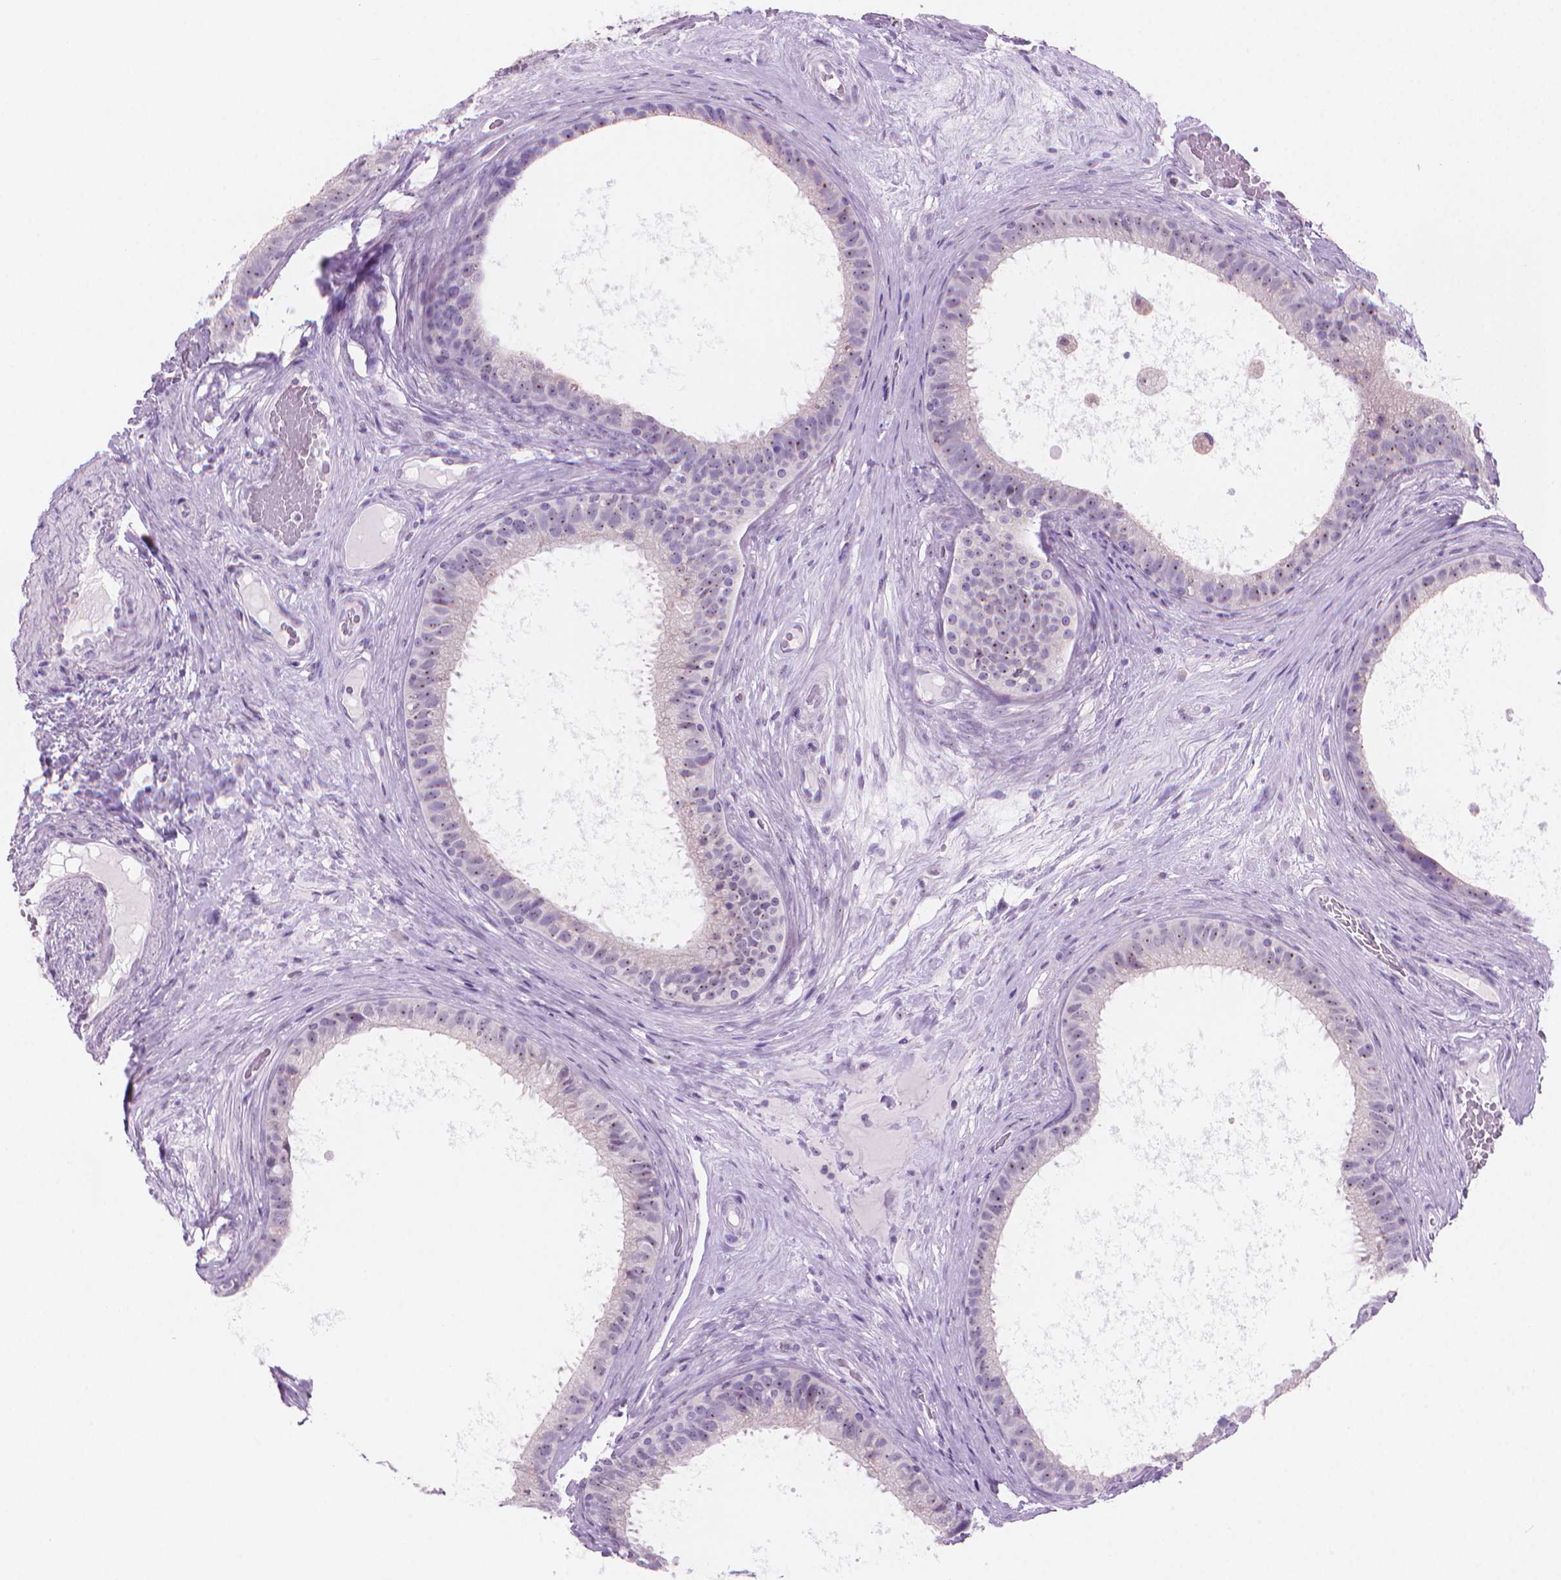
{"staining": {"intensity": "negative", "quantity": "none", "location": "none"}, "tissue": "epididymis", "cell_type": "Glandular cells", "image_type": "normal", "snomed": [{"axis": "morphology", "description": "Normal tissue, NOS"}, {"axis": "topography", "description": "Epididymis"}], "caption": "This is a histopathology image of immunohistochemistry staining of unremarkable epididymis, which shows no expression in glandular cells. (Stains: DAB IHC with hematoxylin counter stain, Microscopy: brightfield microscopy at high magnification).", "gene": "ENSG00000187186", "patient": {"sex": "male", "age": 59}}